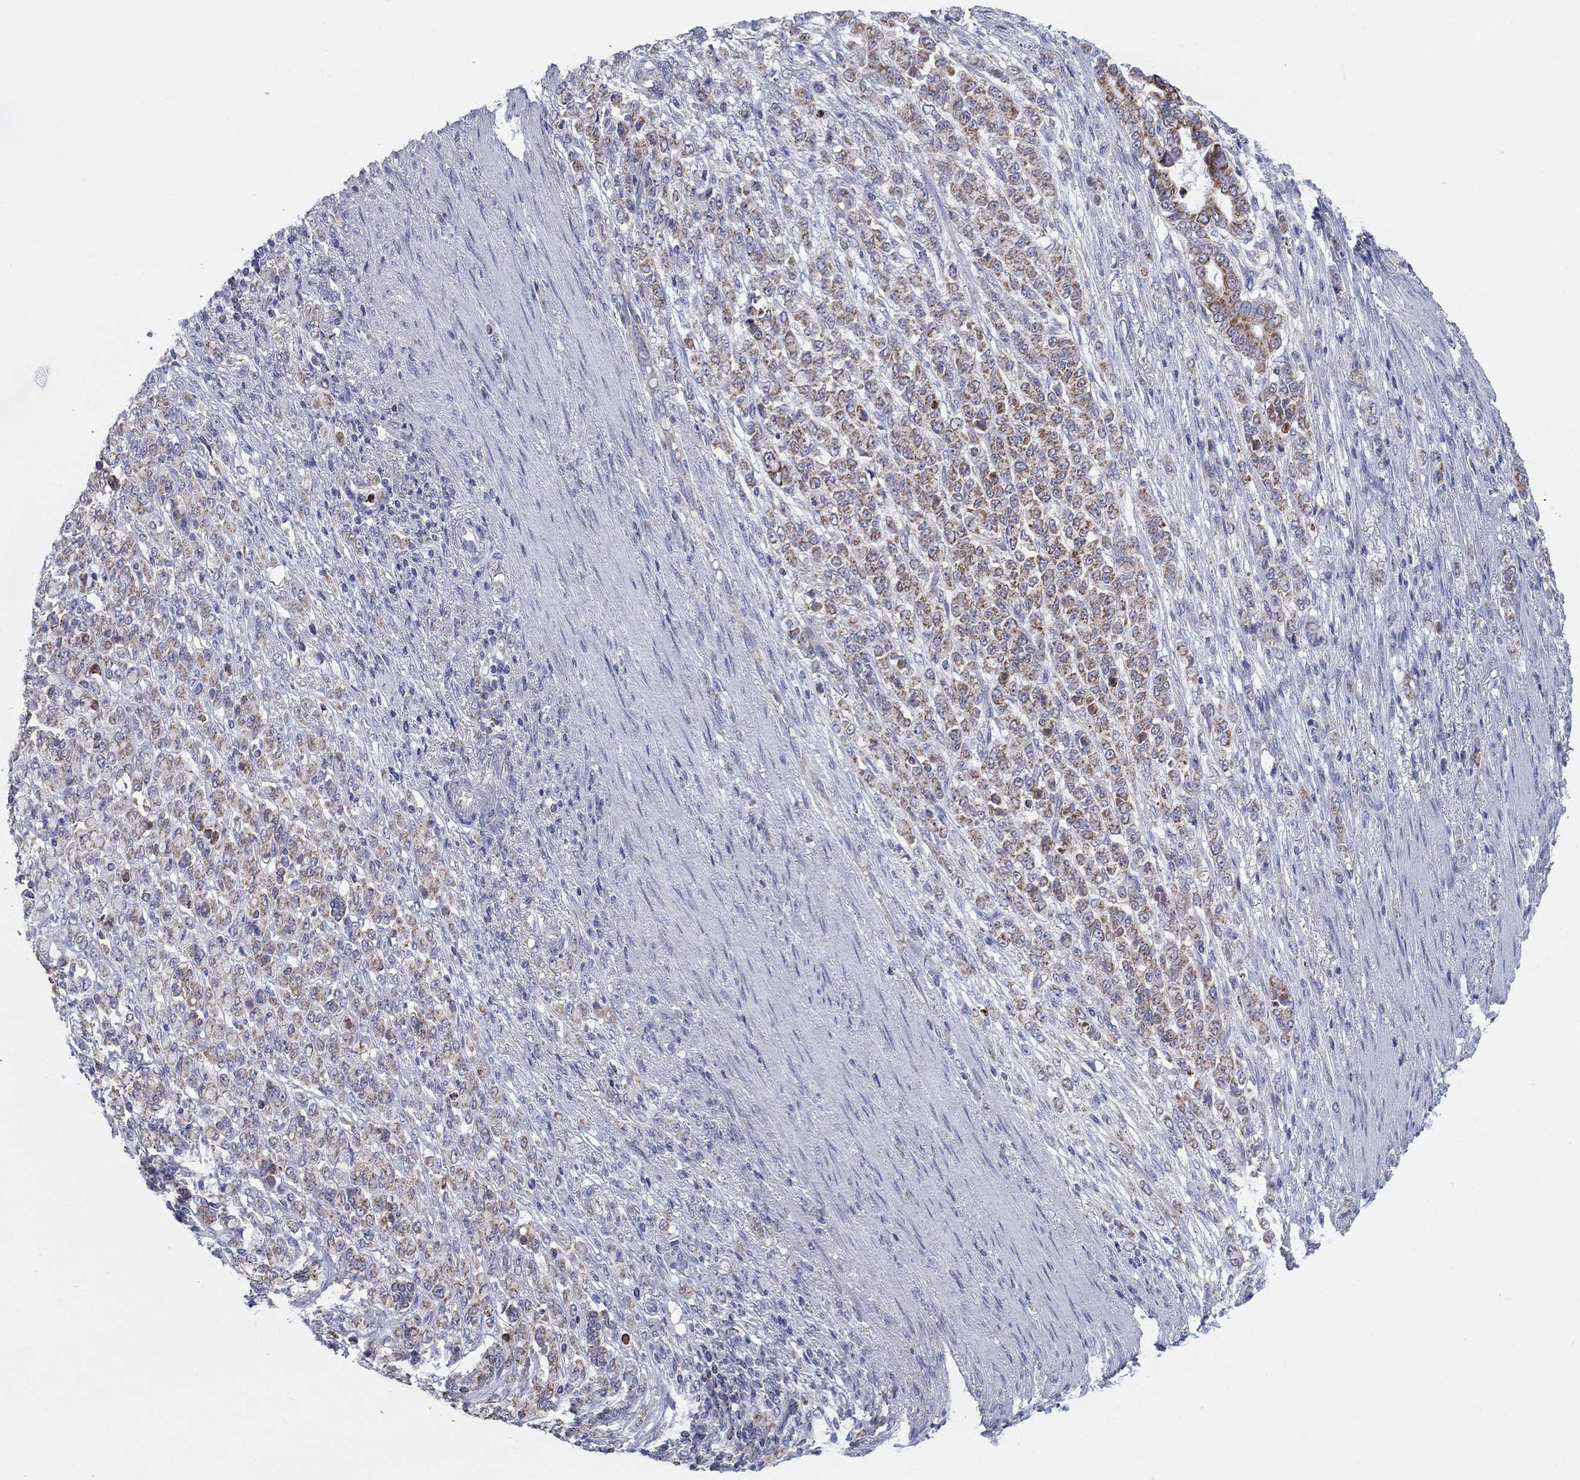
{"staining": {"intensity": "moderate", "quantity": "25%-75%", "location": "cytoplasmic/membranous"}, "tissue": "stomach cancer", "cell_type": "Tumor cells", "image_type": "cancer", "snomed": [{"axis": "morphology", "description": "Normal tissue, NOS"}, {"axis": "morphology", "description": "Adenocarcinoma, NOS"}, {"axis": "topography", "description": "Stomach"}], "caption": "The image displays staining of stomach cancer (adenocarcinoma), revealing moderate cytoplasmic/membranous protein expression (brown color) within tumor cells. The staining was performed using DAB (3,3'-diaminobenzidine) to visualize the protein expression in brown, while the nuclei were stained in blue with hematoxylin (Magnification: 20x).", "gene": "KISS1R", "patient": {"sex": "female", "age": 79}}